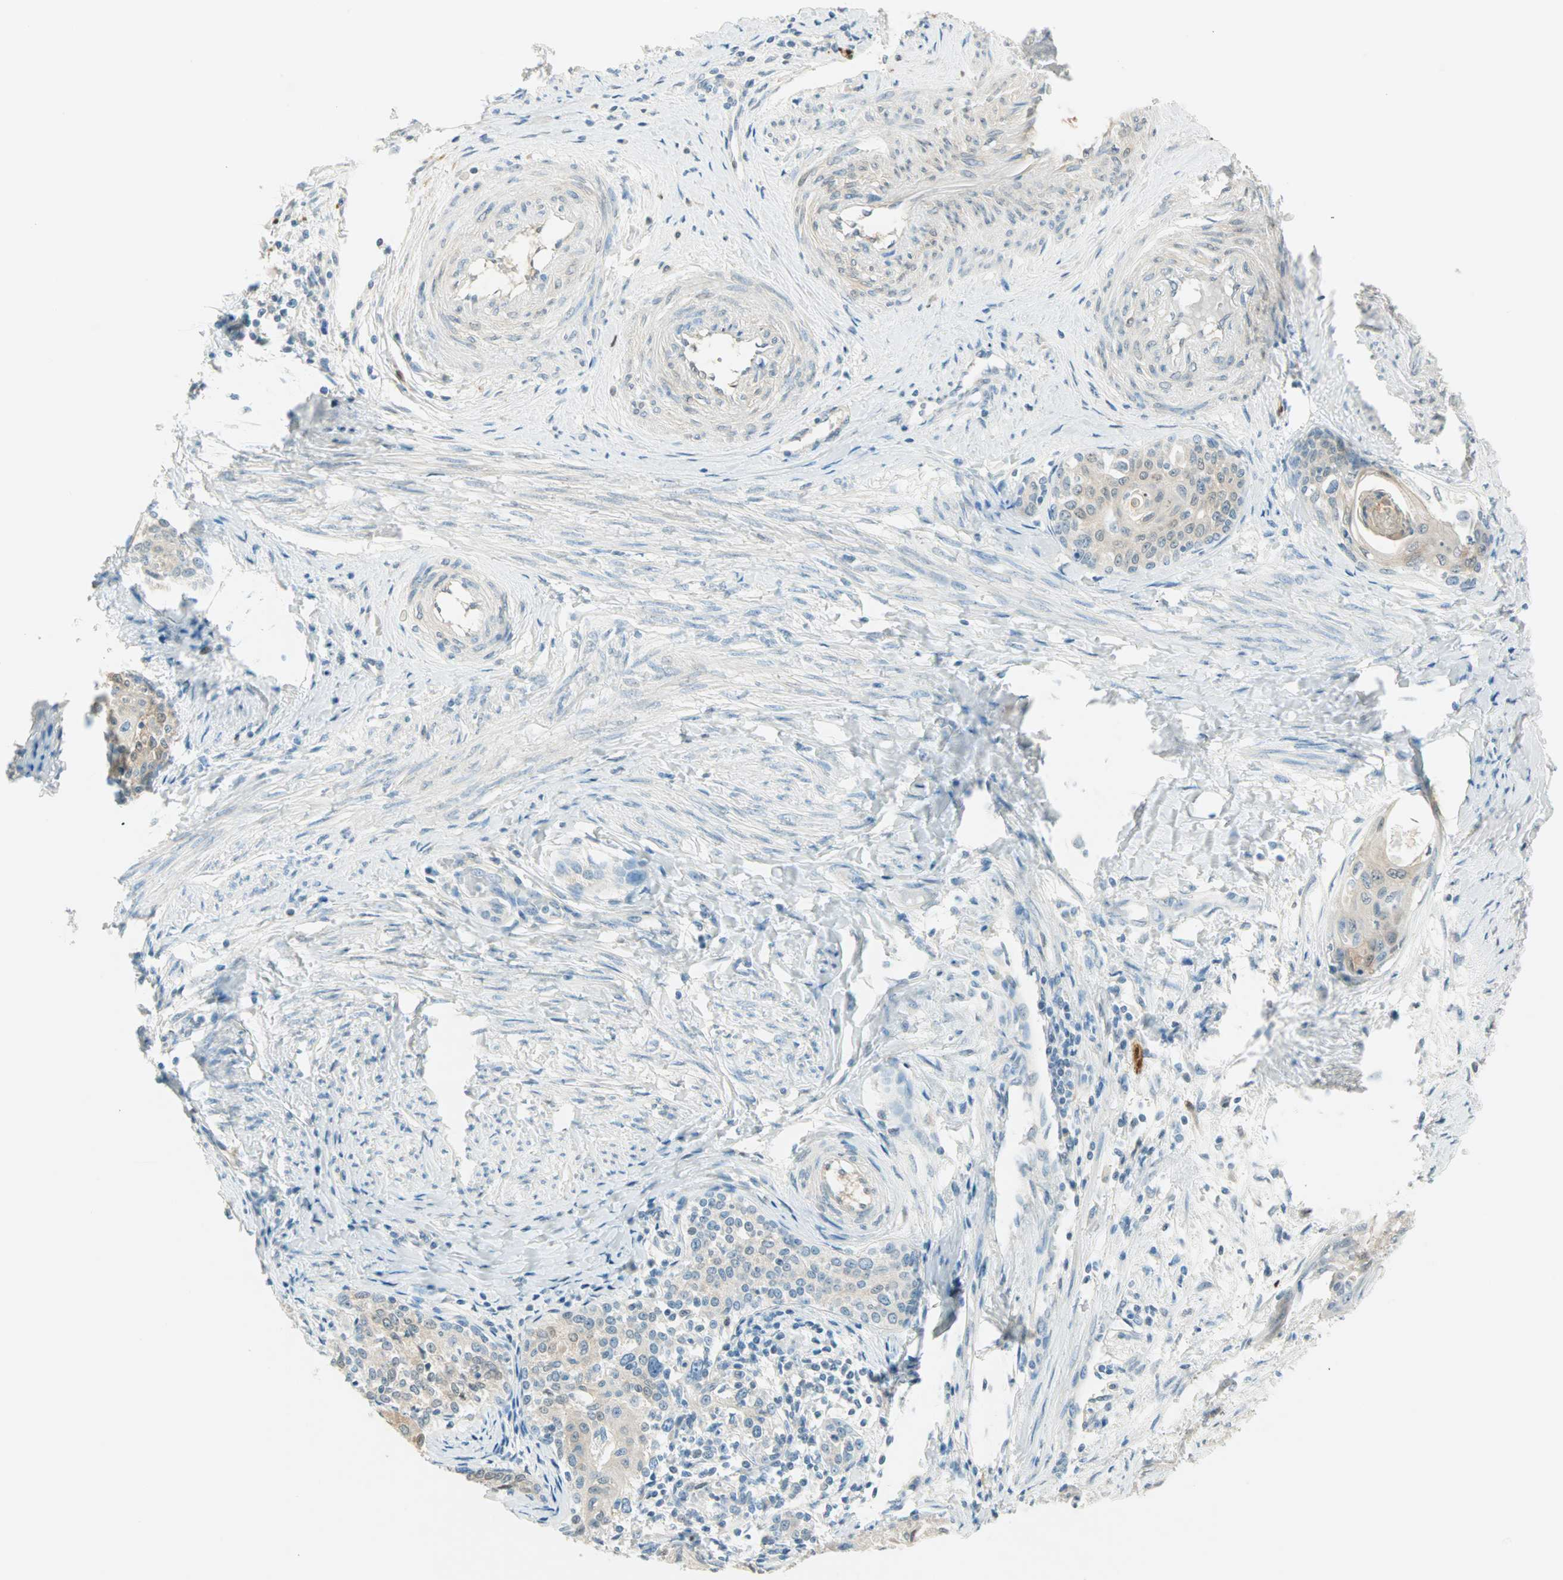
{"staining": {"intensity": "moderate", "quantity": "25%-75%", "location": "cytoplasmic/membranous"}, "tissue": "cervical cancer", "cell_type": "Tumor cells", "image_type": "cancer", "snomed": [{"axis": "morphology", "description": "Squamous cell carcinoma, NOS"}, {"axis": "morphology", "description": "Adenocarcinoma, NOS"}, {"axis": "topography", "description": "Cervix"}], "caption": "Tumor cells demonstrate medium levels of moderate cytoplasmic/membranous expression in about 25%-75% of cells in human adenocarcinoma (cervical).", "gene": "S100A1", "patient": {"sex": "female", "age": 52}}